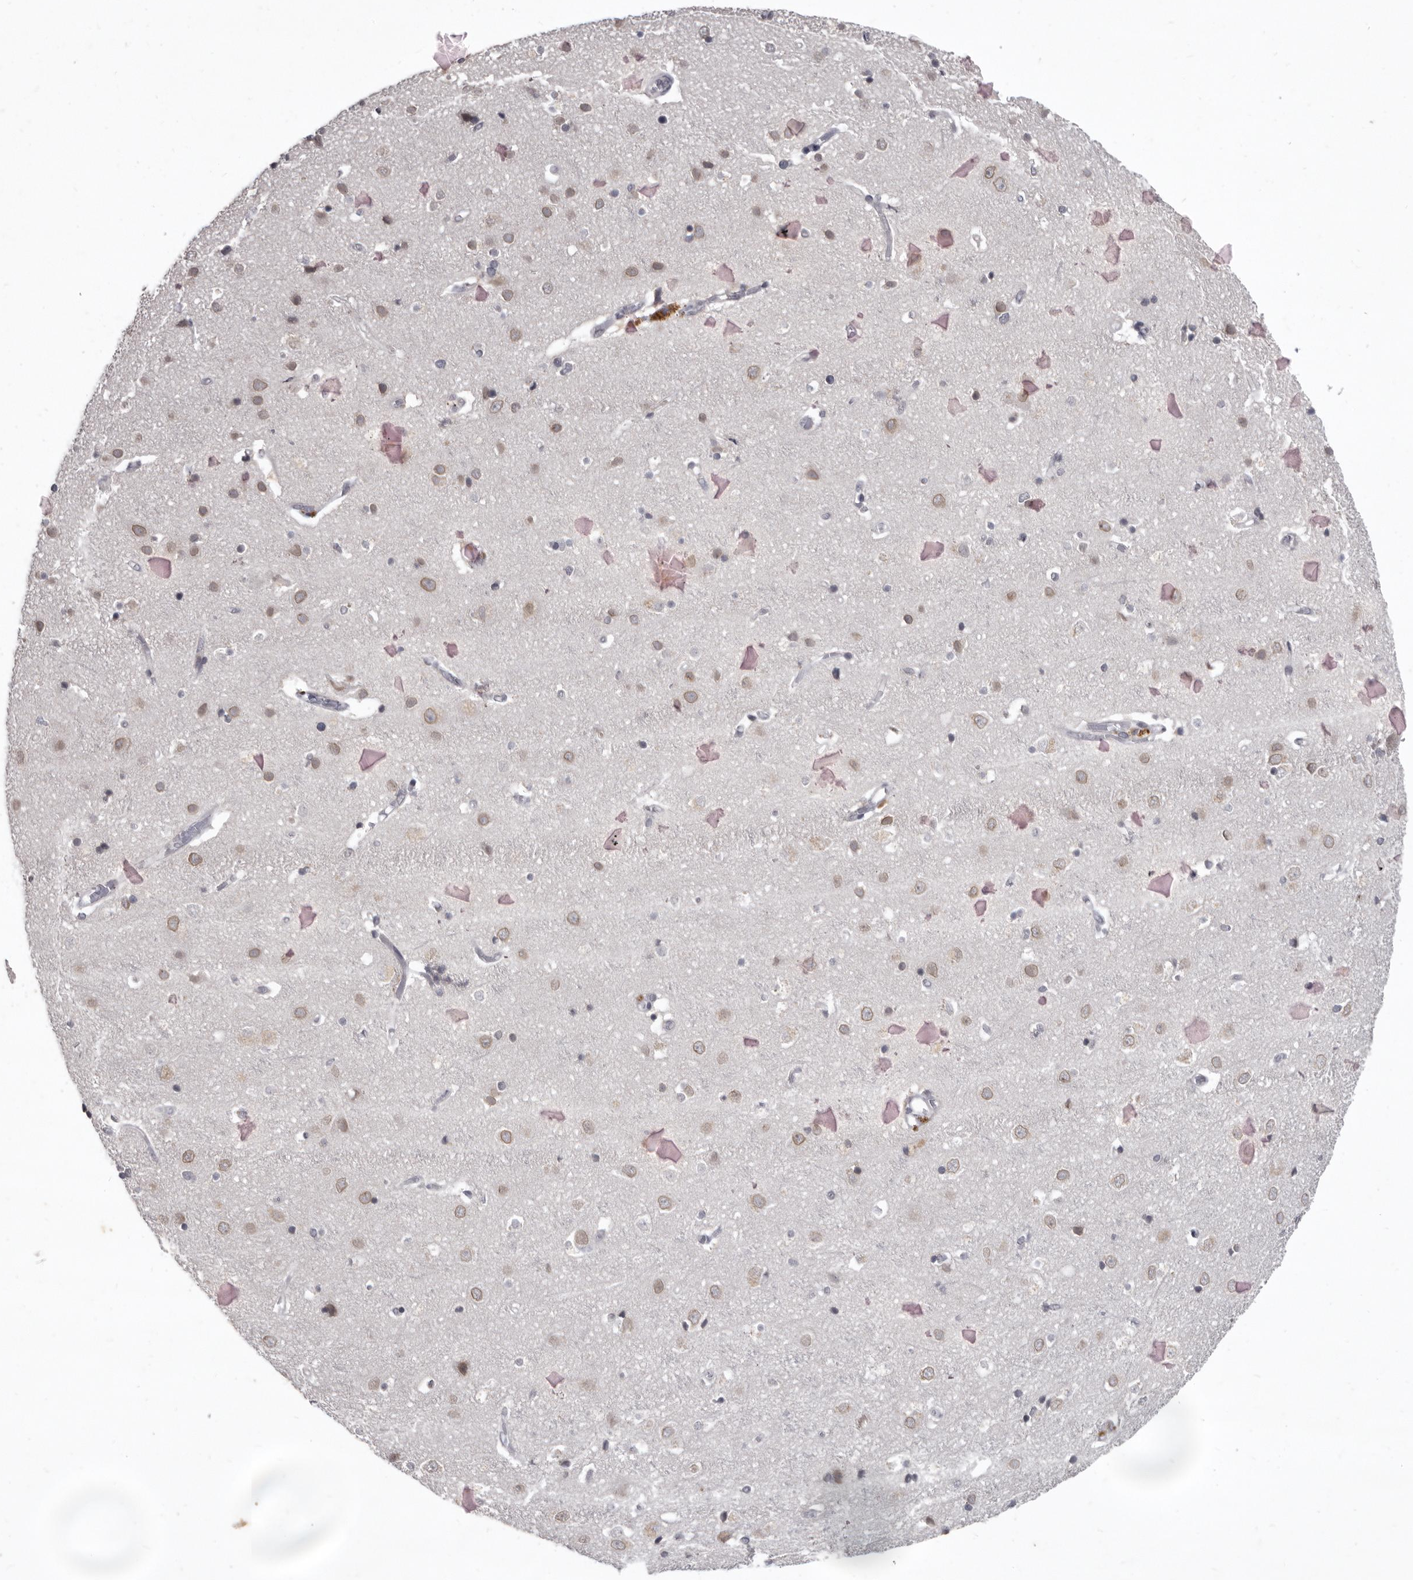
{"staining": {"intensity": "negative", "quantity": "none", "location": "none"}, "tissue": "cerebral cortex", "cell_type": "Endothelial cells", "image_type": "normal", "snomed": [{"axis": "morphology", "description": "Normal tissue, NOS"}, {"axis": "topography", "description": "Cerebral cortex"}], "caption": "High magnification brightfield microscopy of unremarkable cerebral cortex stained with DAB (brown) and counterstained with hematoxylin (blue): endothelial cells show no significant staining.", "gene": "SULT1E1", "patient": {"sex": "male", "age": 54}}